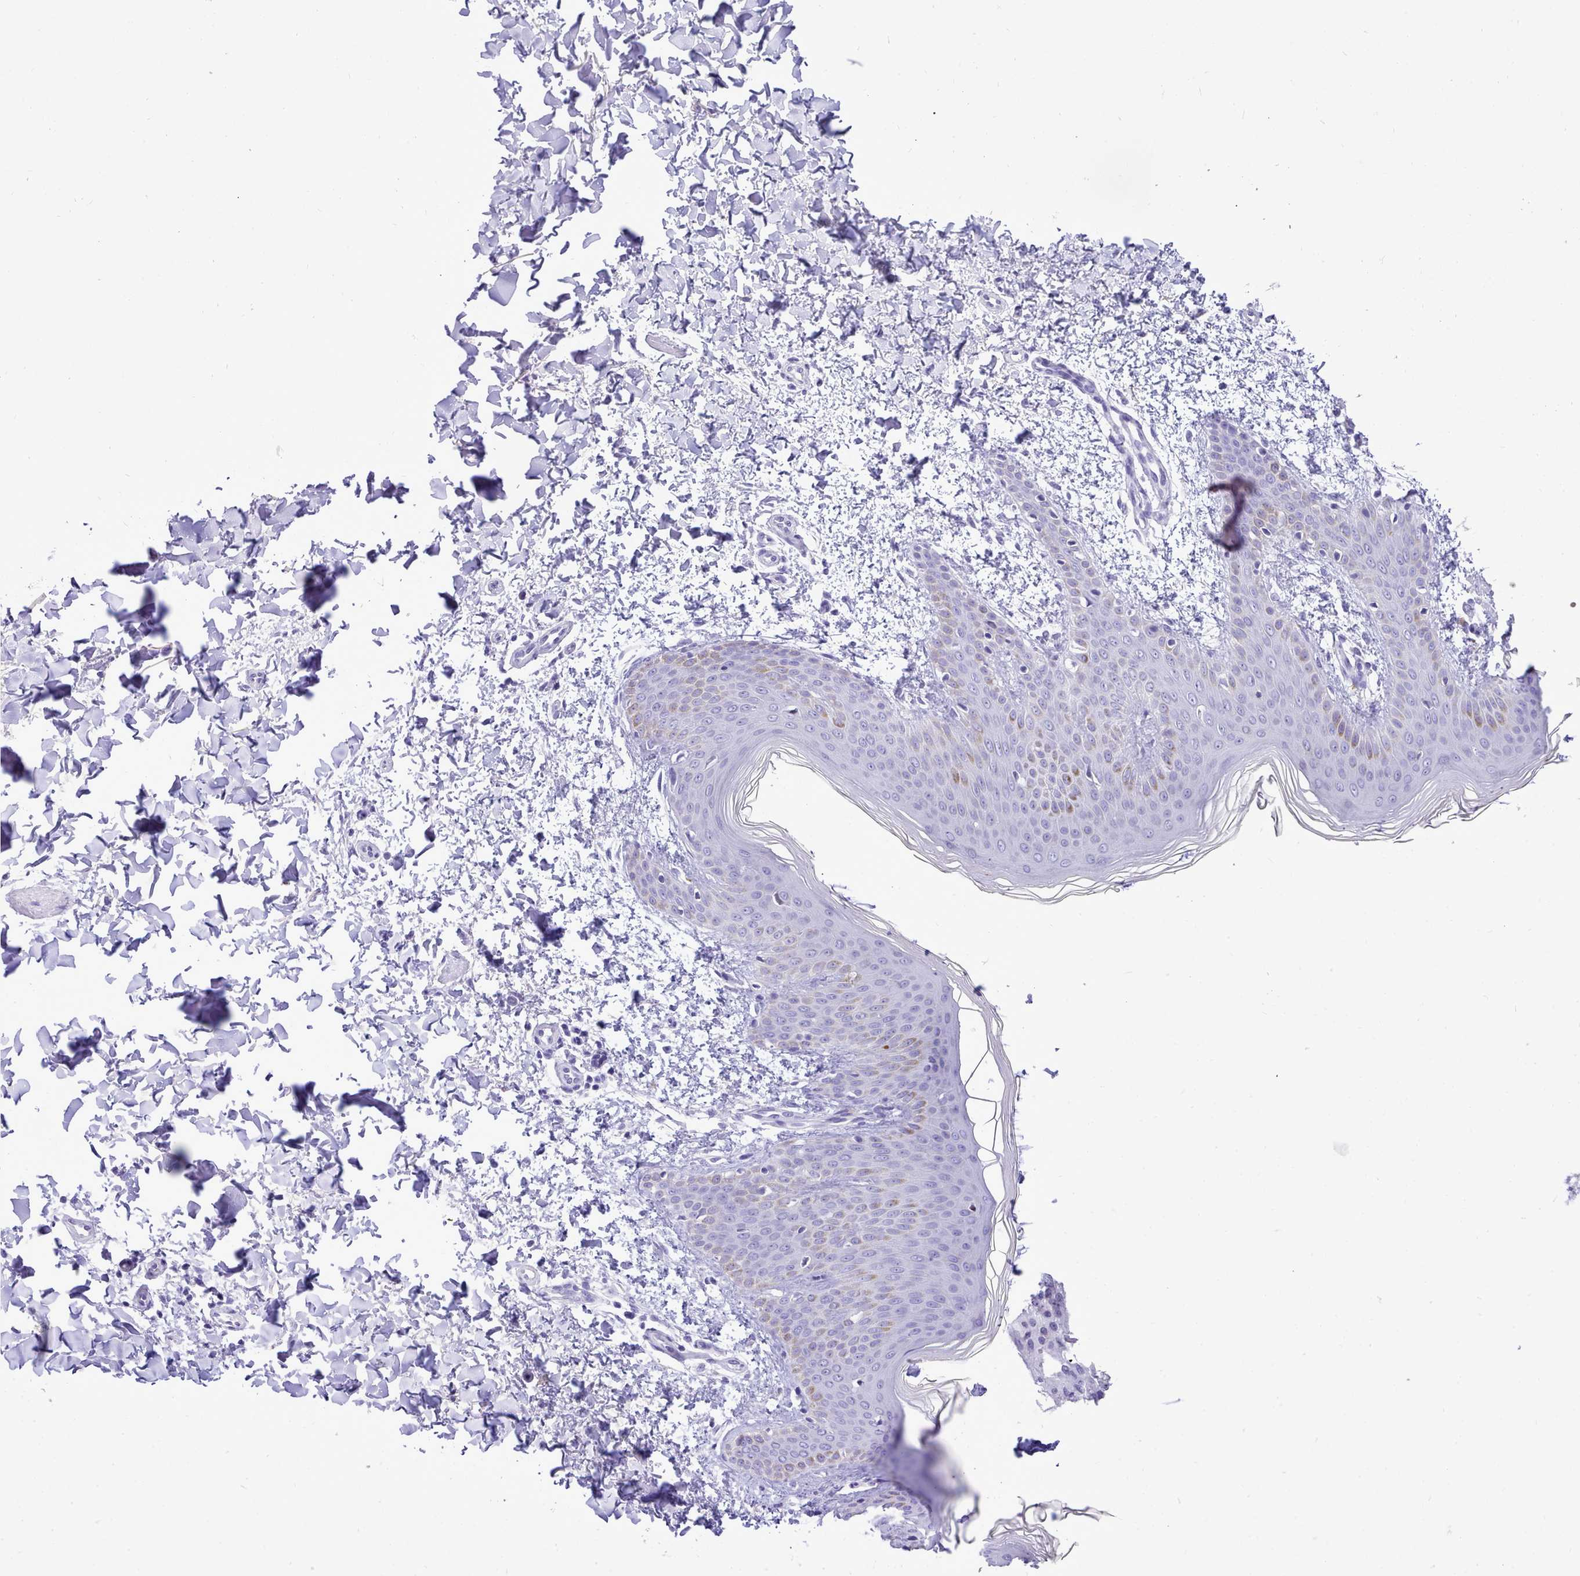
{"staining": {"intensity": "negative", "quantity": "none", "location": "none"}, "tissue": "skin", "cell_type": "Fibroblasts", "image_type": "normal", "snomed": [{"axis": "morphology", "description": "Normal tissue, NOS"}, {"axis": "topography", "description": "Skin"}], "caption": "A high-resolution photomicrograph shows IHC staining of benign skin, which demonstrates no significant expression in fibroblasts. (DAB (3,3'-diaminobenzidine) IHC visualized using brightfield microscopy, high magnification).", "gene": "LRRC37A2", "patient": {"sex": "male", "age": 36}}